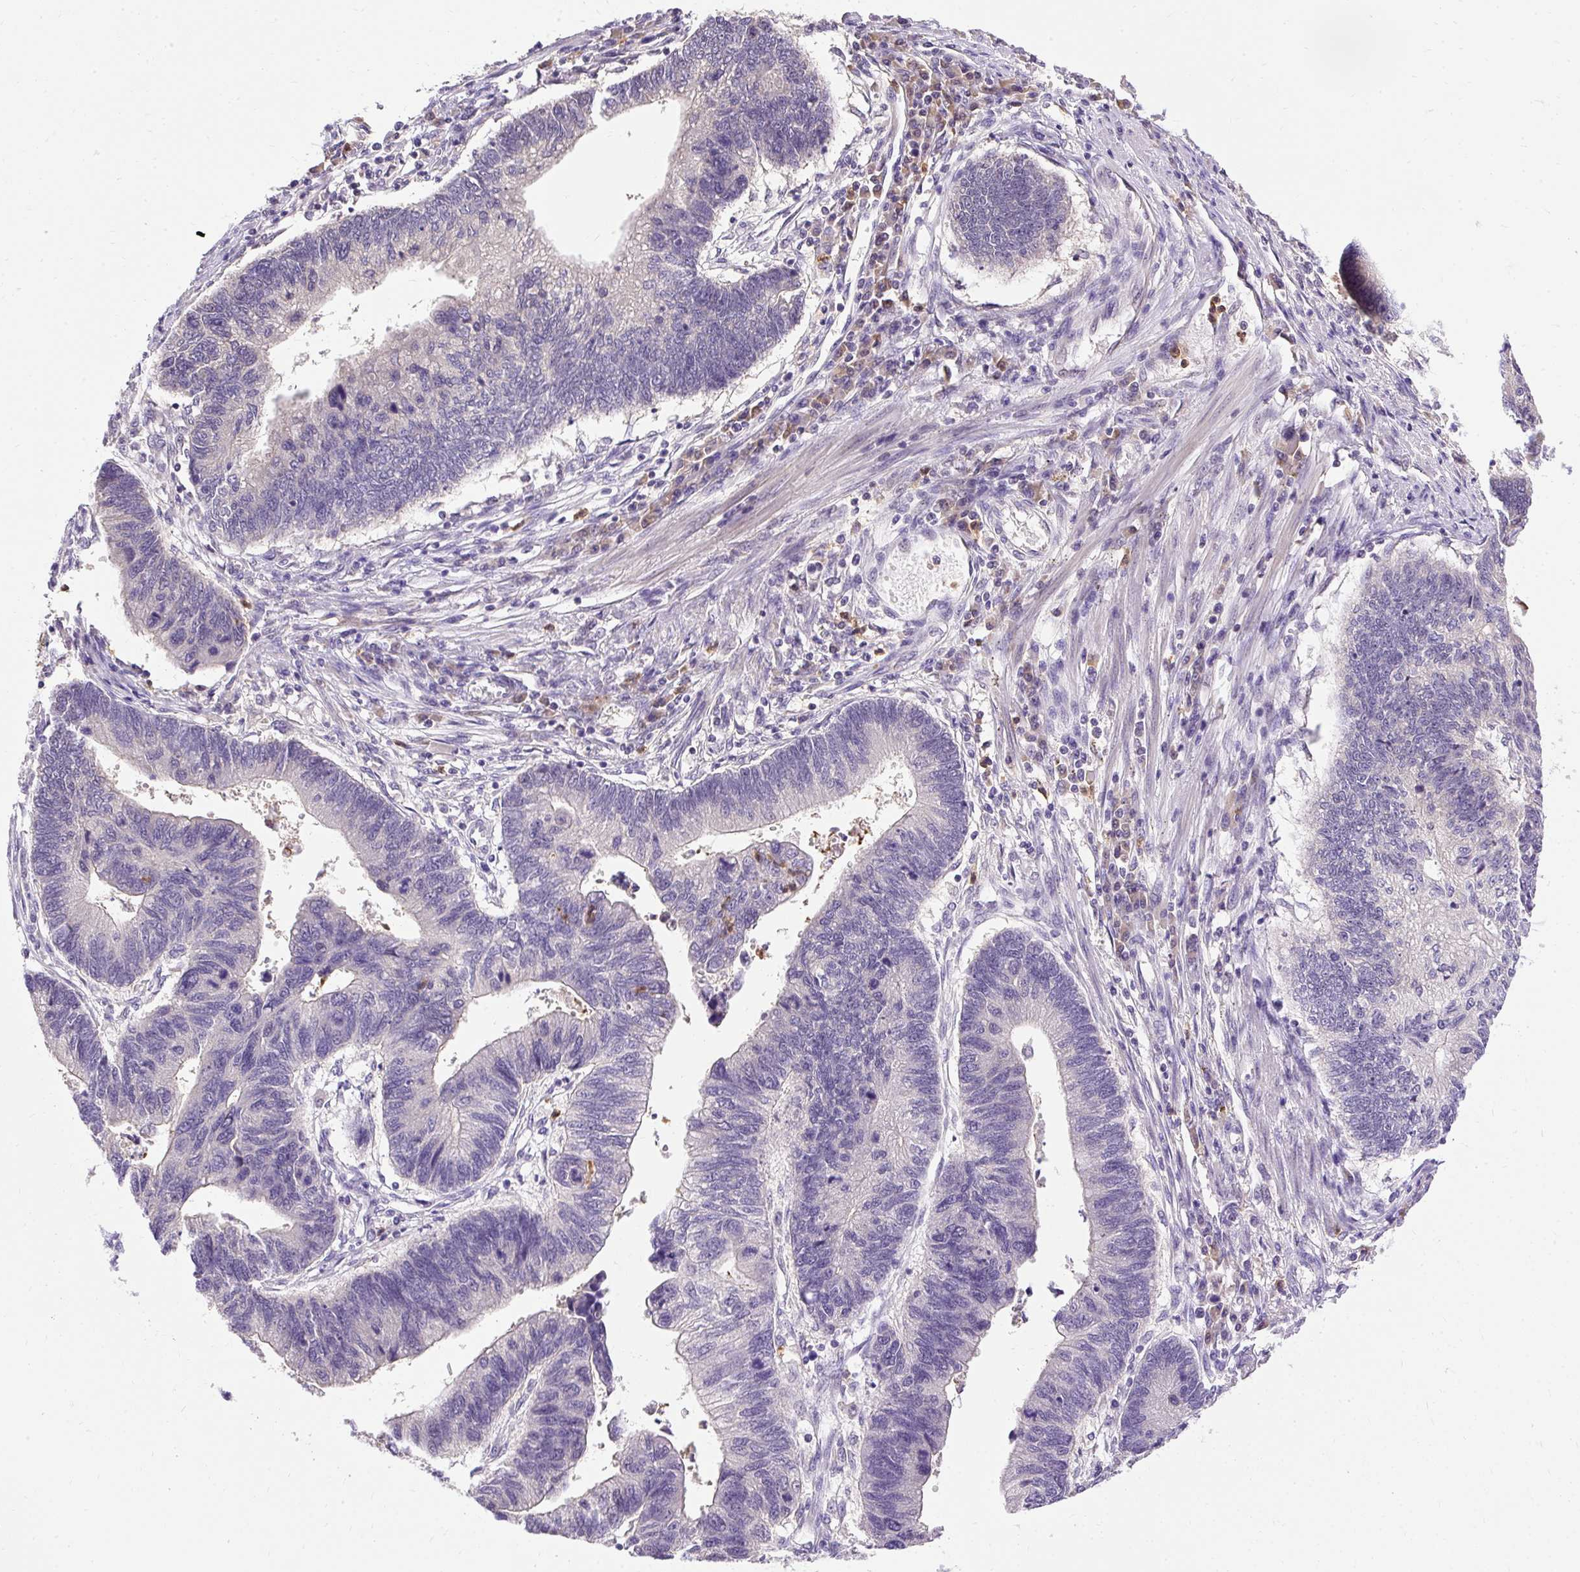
{"staining": {"intensity": "negative", "quantity": "none", "location": "none"}, "tissue": "stomach cancer", "cell_type": "Tumor cells", "image_type": "cancer", "snomed": [{"axis": "morphology", "description": "Adenocarcinoma, NOS"}, {"axis": "topography", "description": "Stomach"}], "caption": "Tumor cells are negative for protein expression in human stomach cancer (adenocarcinoma).", "gene": "CTTNBP2", "patient": {"sex": "male", "age": 59}}